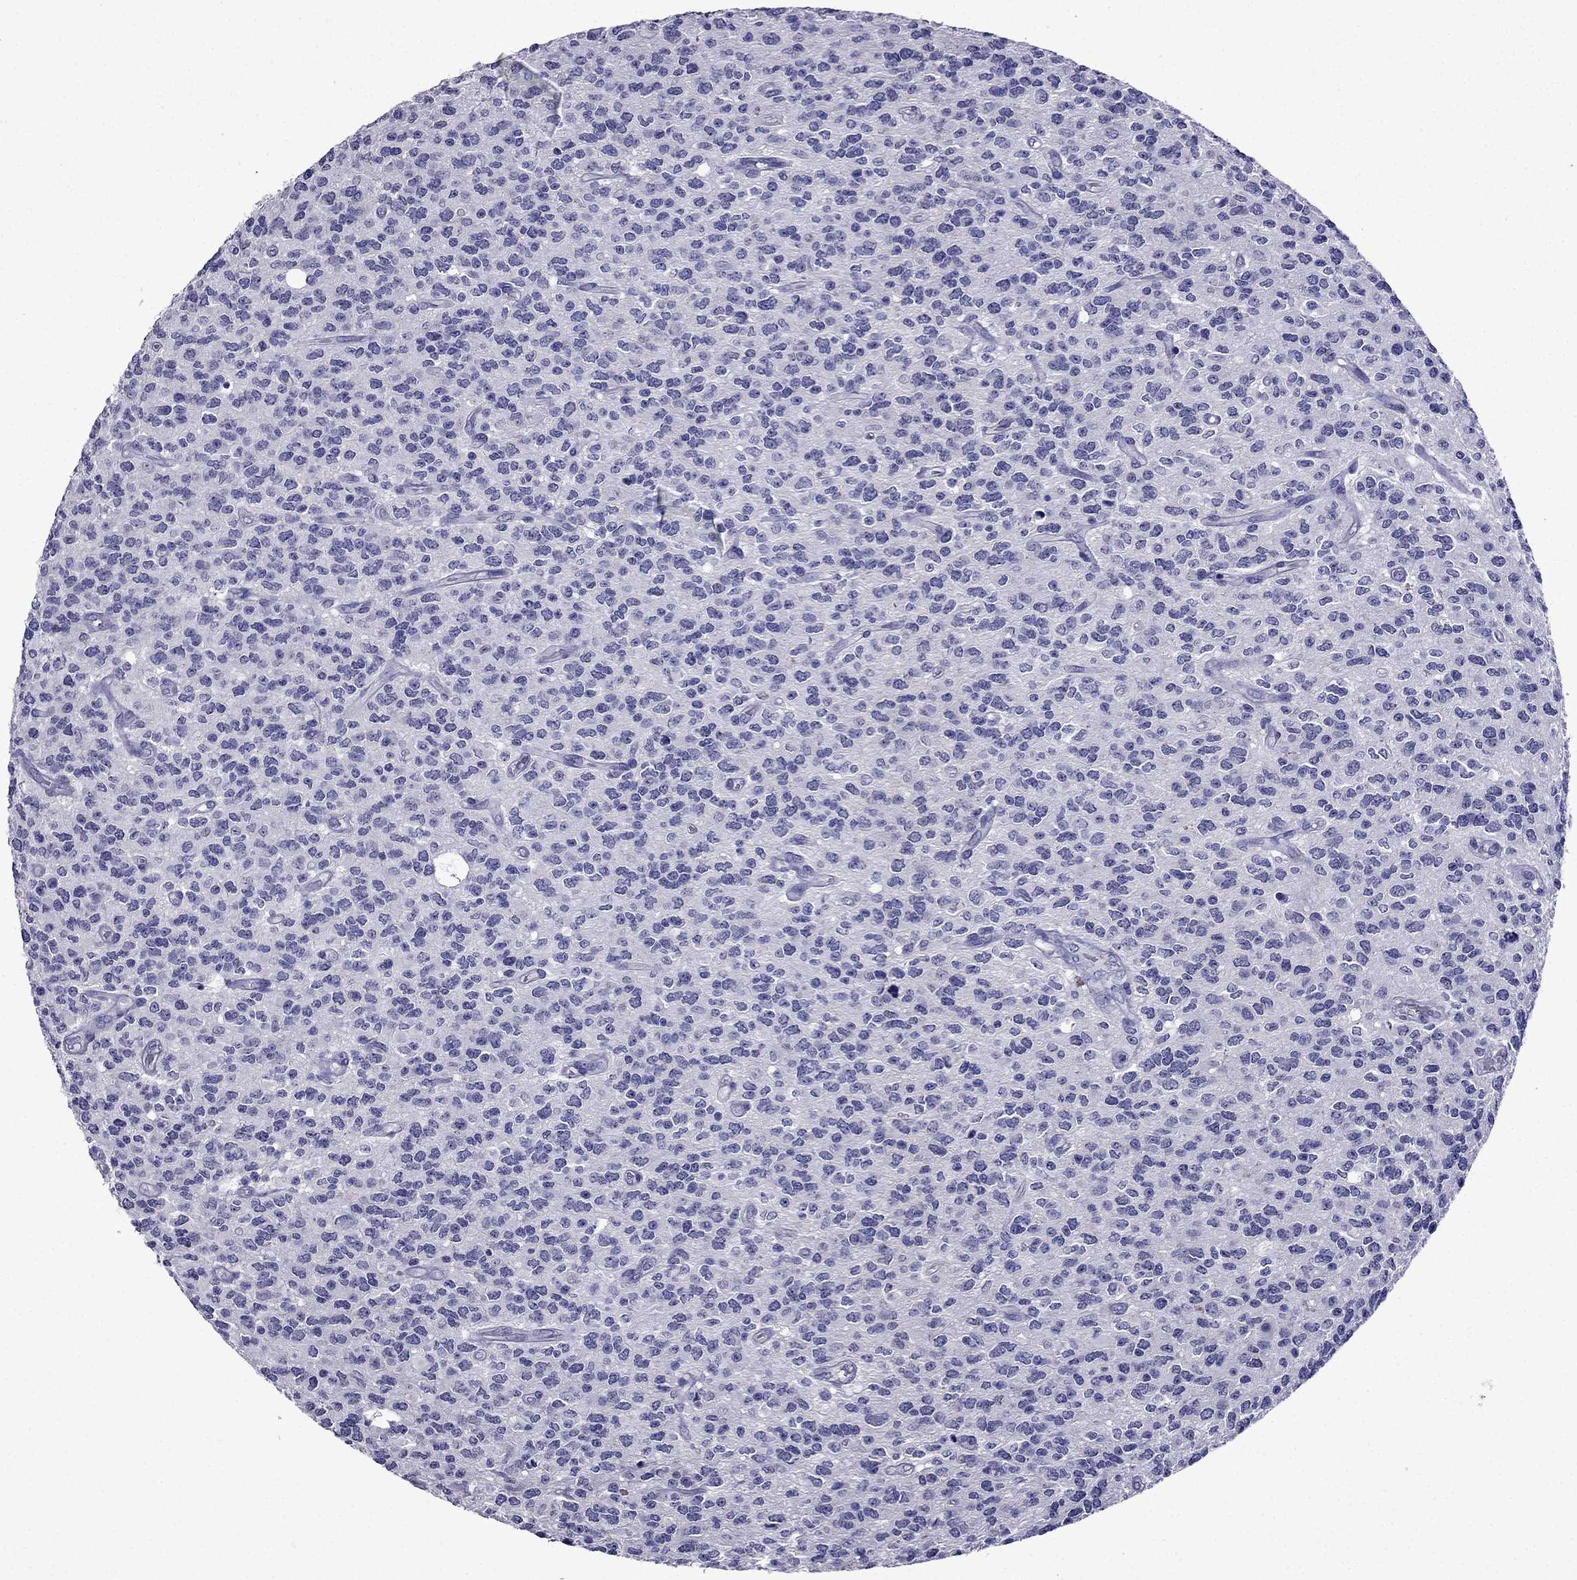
{"staining": {"intensity": "negative", "quantity": "none", "location": "none"}, "tissue": "glioma", "cell_type": "Tumor cells", "image_type": "cancer", "snomed": [{"axis": "morphology", "description": "Glioma, malignant, Low grade"}, {"axis": "topography", "description": "Brain"}], "caption": "This photomicrograph is of low-grade glioma (malignant) stained with immunohistochemistry to label a protein in brown with the nuclei are counter-stained blue. There is no staining in tumor cells. (DAB immunohistochemistry (IHC) with hematoxylin counter stain).", "gene": "DNAH17", "patient": {"sex": "female", "age": 45}}